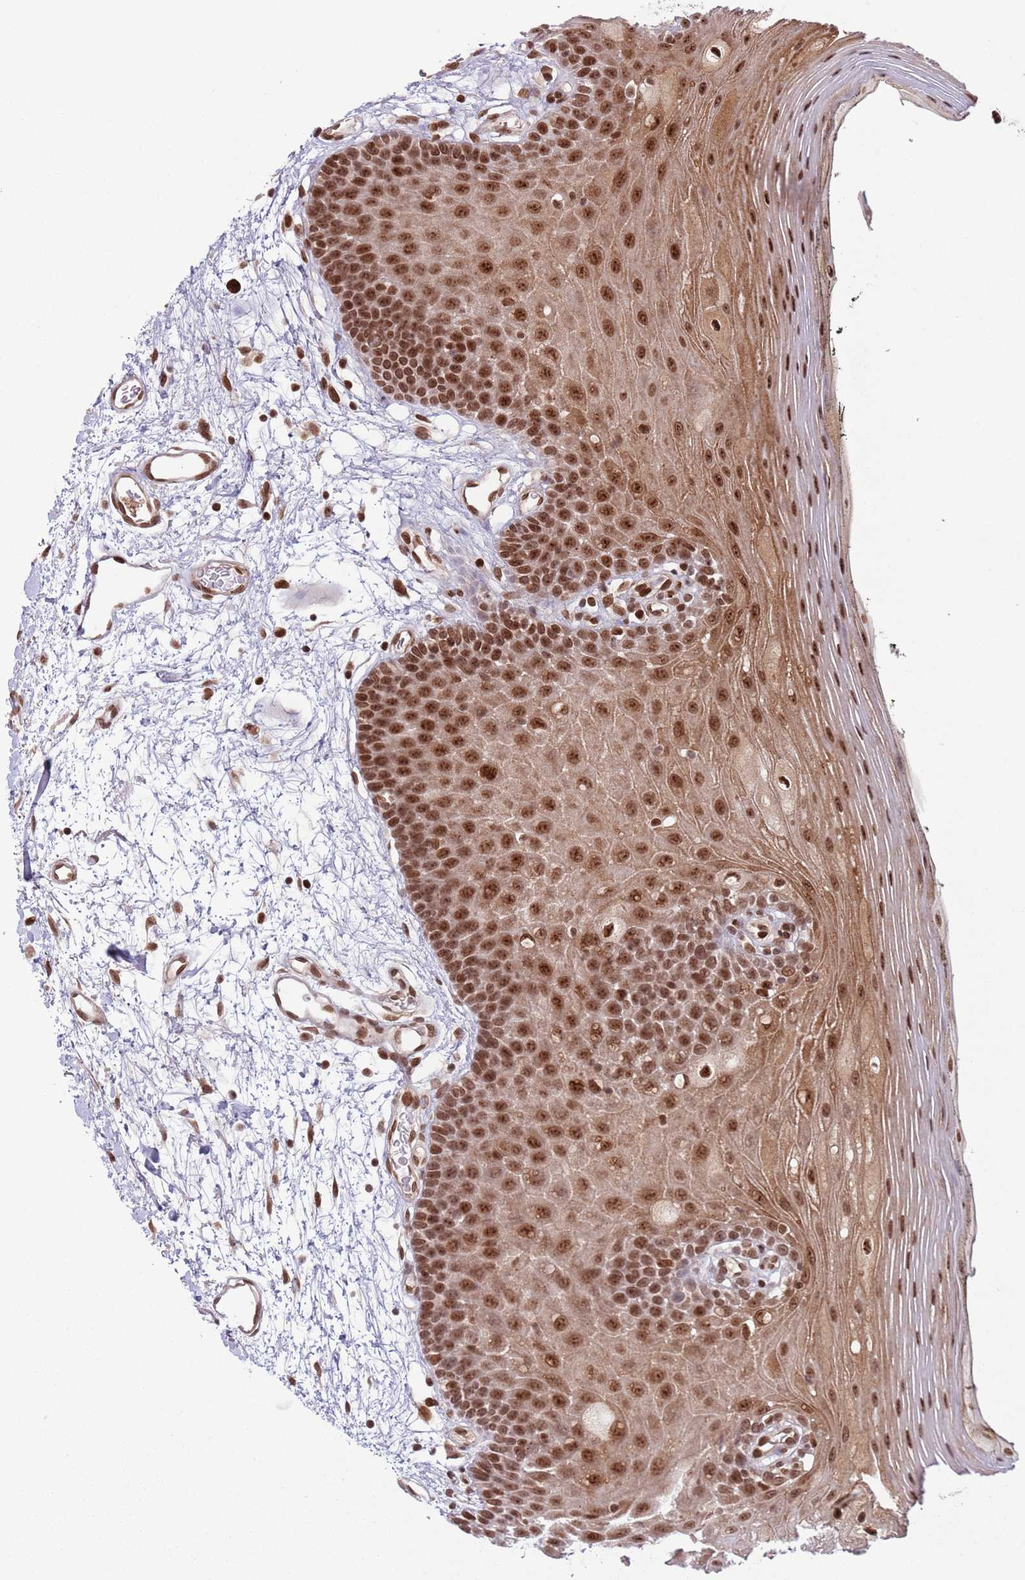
{"staining": {"intensity": "moderate", "quantity": ">75%", "location": "cytoplasmic/membranous,nuclear"}, "tissue": "oral mucosa", "cell_type": "Squamous epithelial cells", "image_type": "normal", "snomed": [{"axis": "morphology", "description": "Normal tissue, NOS"}, {"axis": "topography", "description": "Oral tissue"}, {"axis": "topography", "description": "Tounge, NOS"}], "caption": "Immunohistochemical staining of benign human oral mucosa reveals >75% levels of moderate cytoplasmic/membranous,nuclear protein positivity in approximately >75% of squamous epithelial cells. Nuclei are stained in blue.", "gene": "SIPA1L3", "patient": {"sex": "female", "age": 81}}